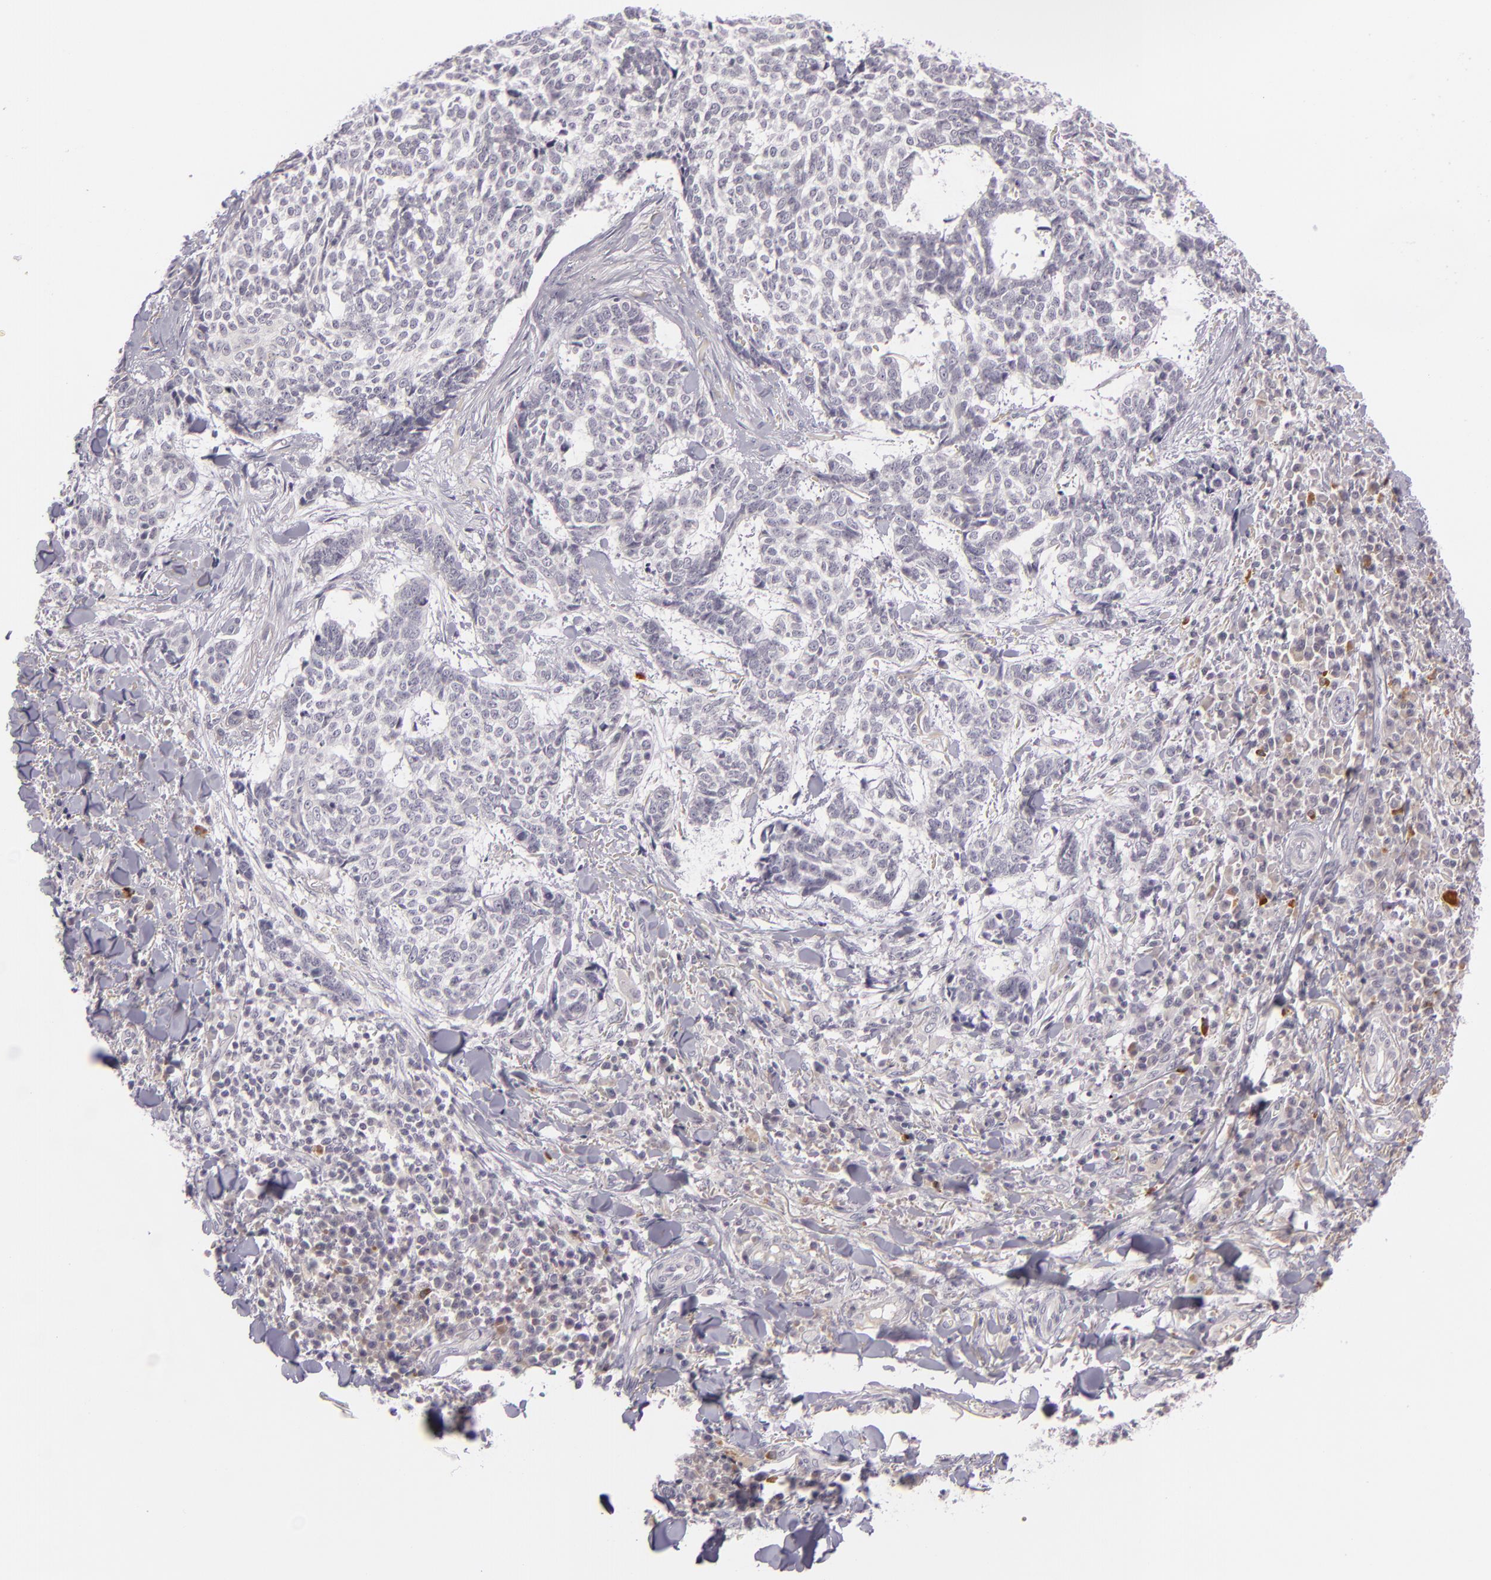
{"staining": {"intensity": "negative", "quantity": "none", "location": "none"}, "tissue": "skin cancer", "cell_type": "Tumor cells", "image_type": "cancer", "snomed": [{"axis": "morphology", "description": "Basal cell carcinoma"}, {"axis": "topography", "description": "Skin"}], "caption": "The immunohistochemistry (IHC) photomicrograph has no significant positivity in tumor cells of skin cancer (basal cell carcinoma) tissue.", "gene": "DAG1", "patient": {"sex": "female", "age": 89}}